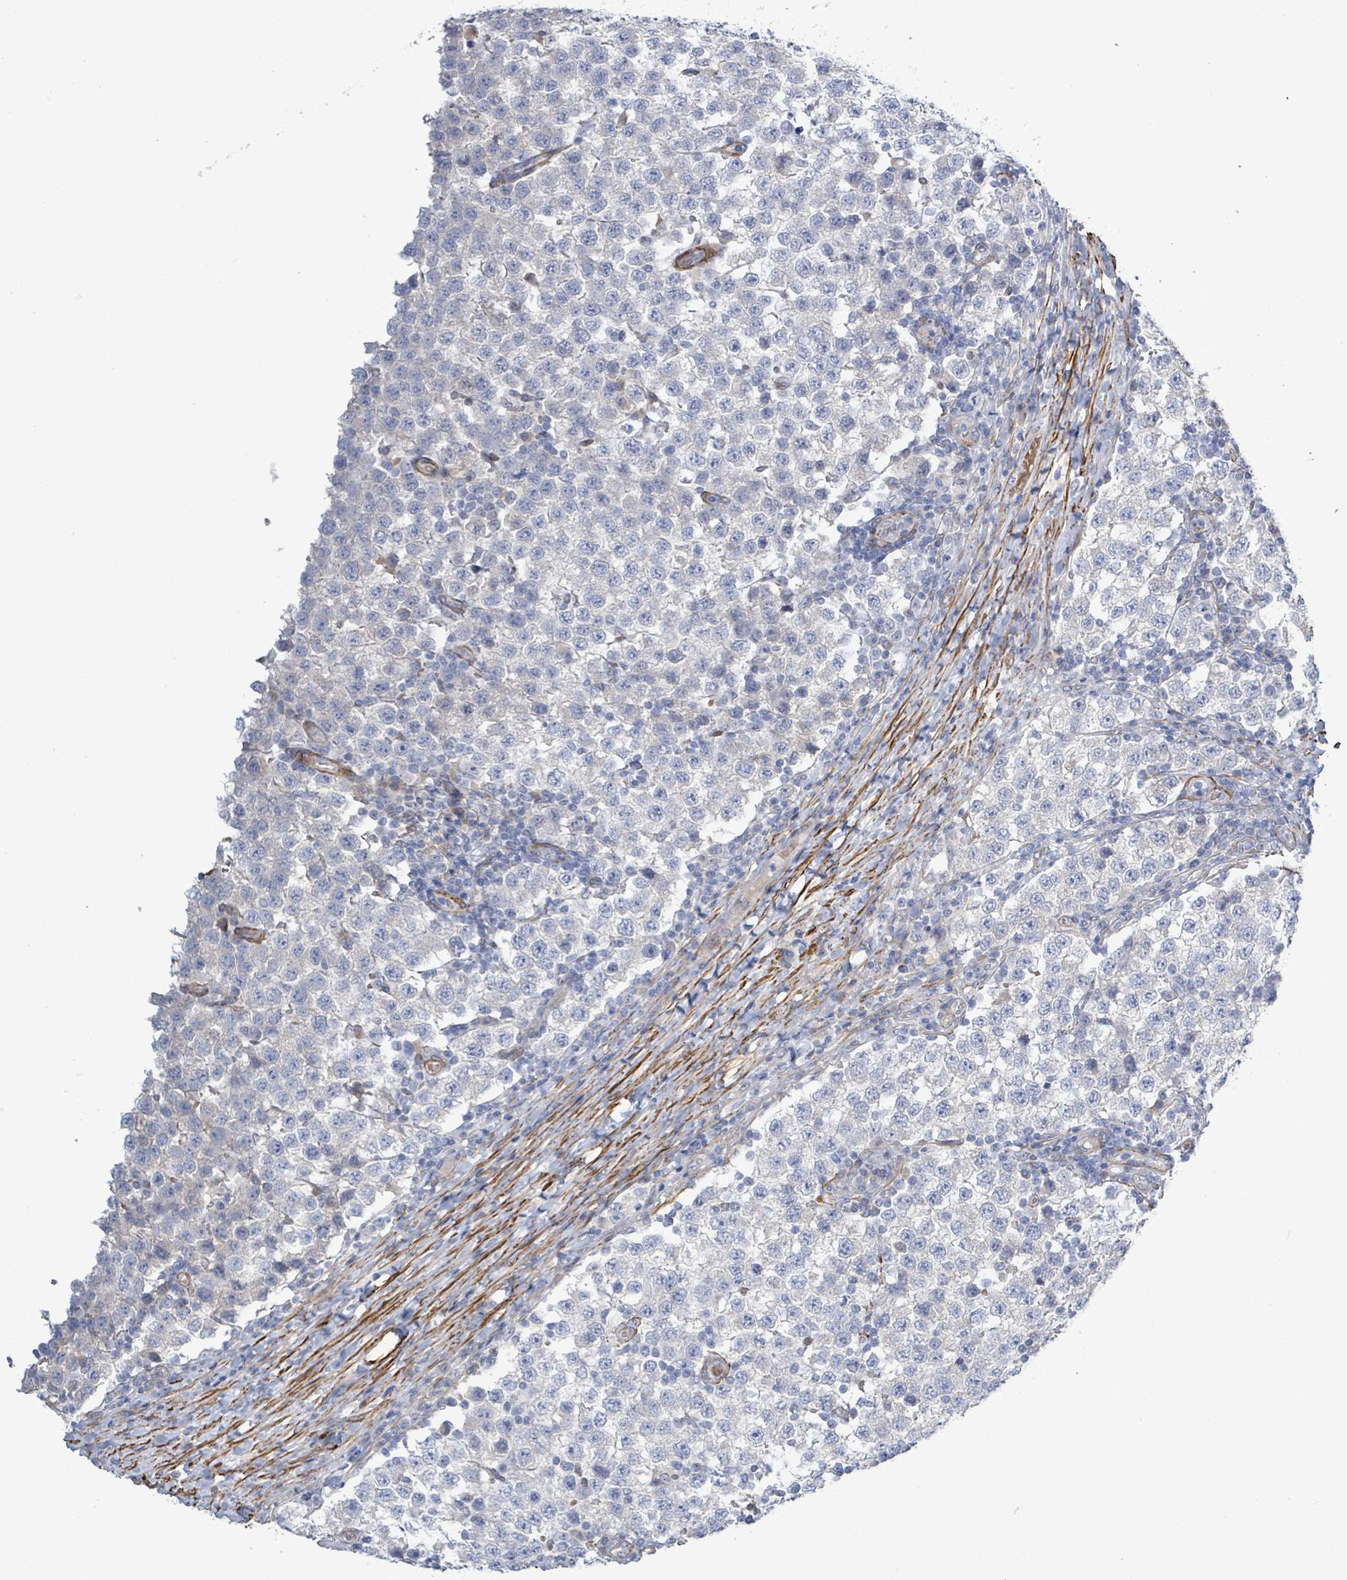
{"staining": {"intensity": "negative", "quantity": "none", "location": "none"}, "tissue": "testis cancer", "cell_type": "Tumor cells", "image_type": "cancer", "snomed": [{"axis": "morphology", "description": "Seminoma, NOS"}, {"axis": "topography", "description": "Testis"}], "caption": "Testis seminoma stained for a protein using immunohistochemistry displays no staining tumor cells.", "gene": "DMRTC1B", "patient": {"sex": "male", "age": 34}}